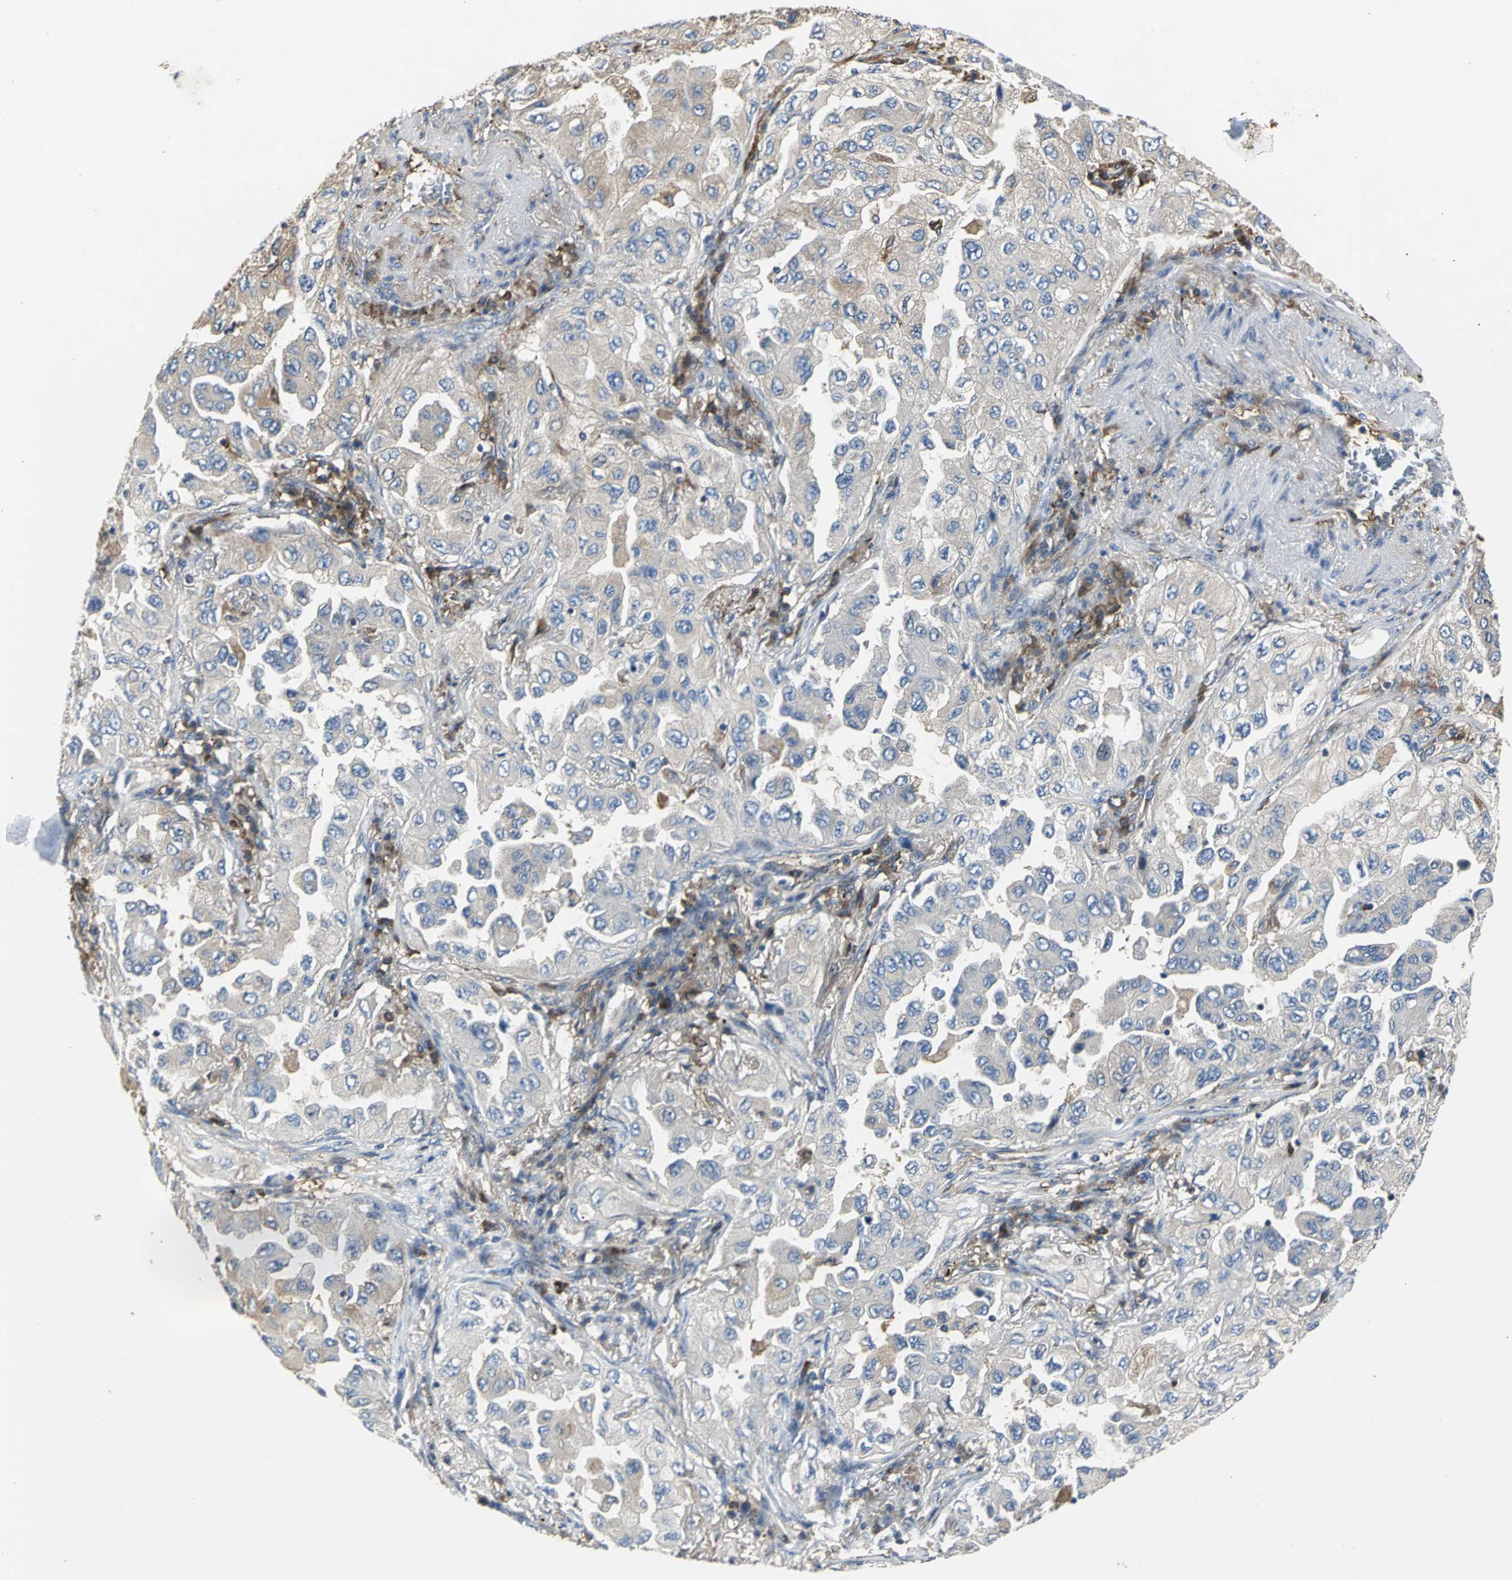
{"staining": {"intensity": "moderate", "quantity": "25%-75%", "location": "cytoplasmic/membranous"}, "tissue": "lung cancer", "cell_type": "Tumor cells", "image_type": "cancer", "snomed": [{"axis": "morphology", "description": "Adenocarcinoma, NOS"}, {"axis": "topography", "description": "Lung"}], "caption": "This is a photomicrograph of IHC staining of lung cancer, which shows moderate expression in the cytoplasmic/membranous of tumor cells.", "gene": "CHRNB1", "patient": {"sex": "female", "age": 65}}